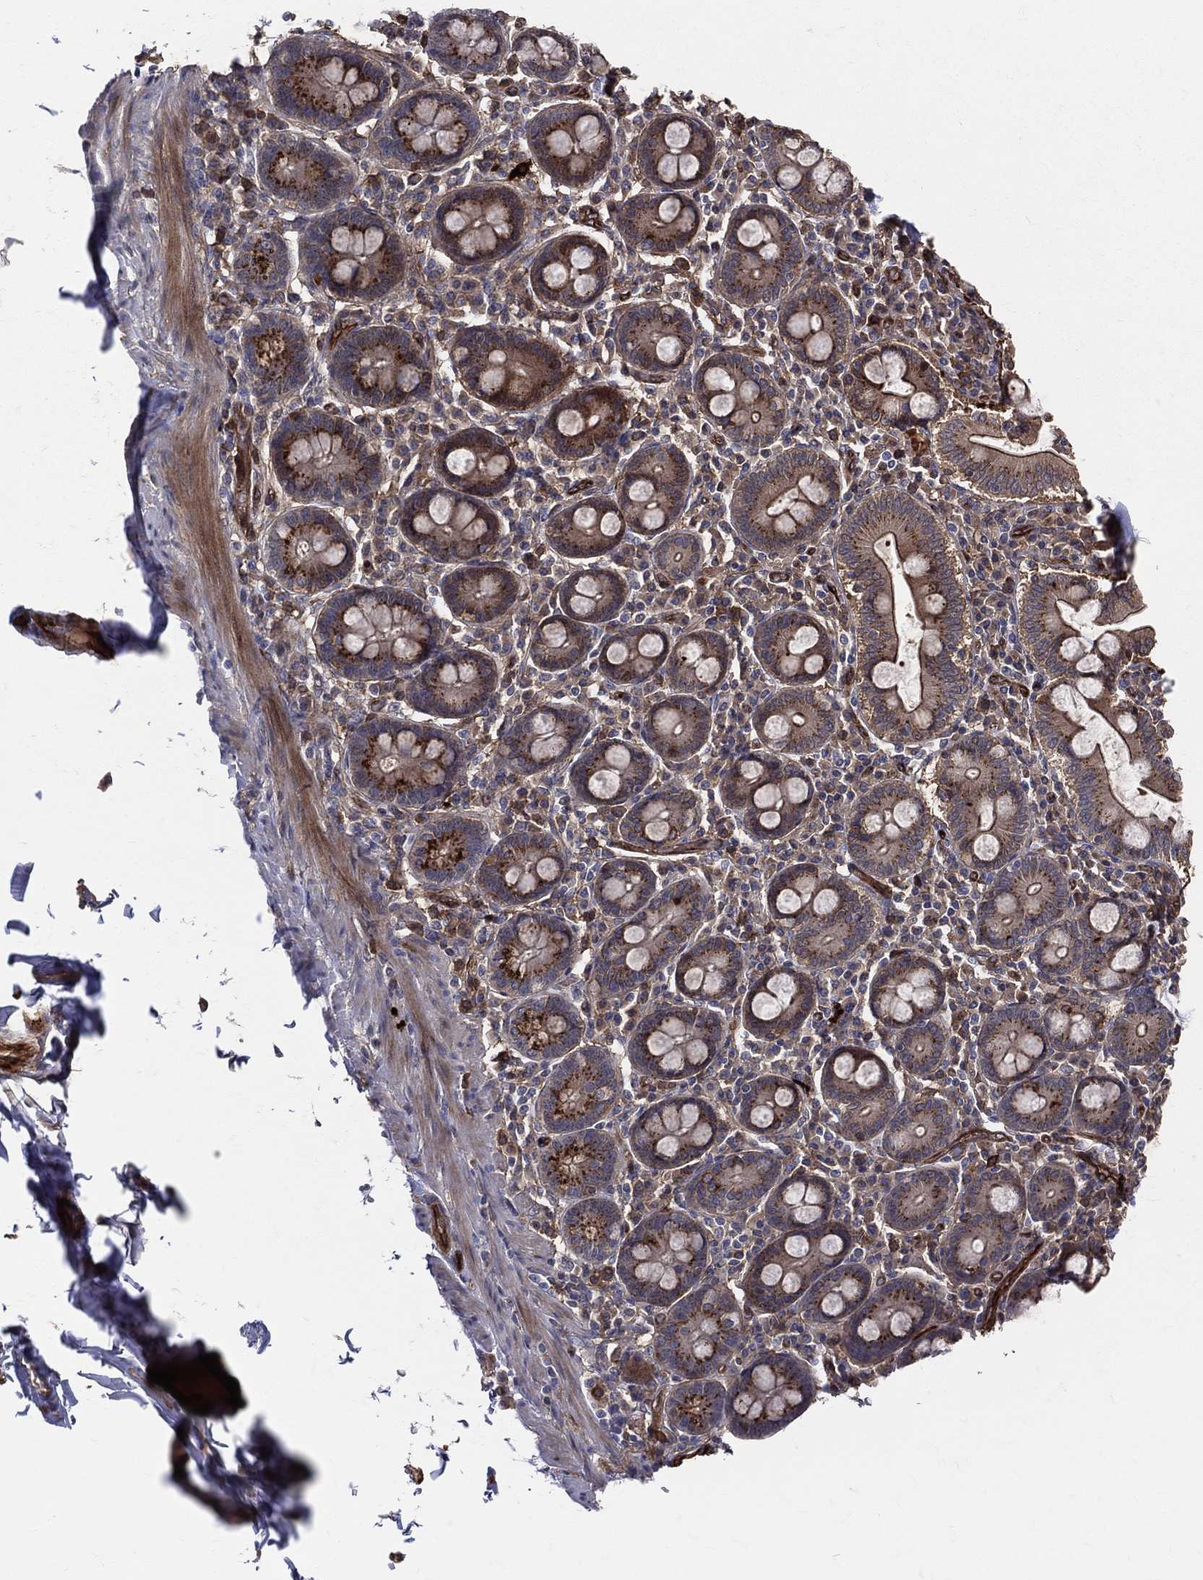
{"staining": {"intensity": "negative", "quantity": "none", "location": "none"}, "tissue": "soft tissue", "cell_type": "Fibroblasts", "image_type": "normal", "snomed": [{"axis": "morphology", "description": "Normal tissue, NOS"}, {"axis": "topography", "description": "Smooth muscle"}, {"axis": "topography", "description": "Duodenum"}, {"axis": "topography", "description": "Peripheral nerve tissue"}], "caption": "The immunohistochemistry micrograph has no significant staining in fibroblasts of soft tissue.", "gene": "ENTPD1", "patient": {"sex": "female", "age": 61}}